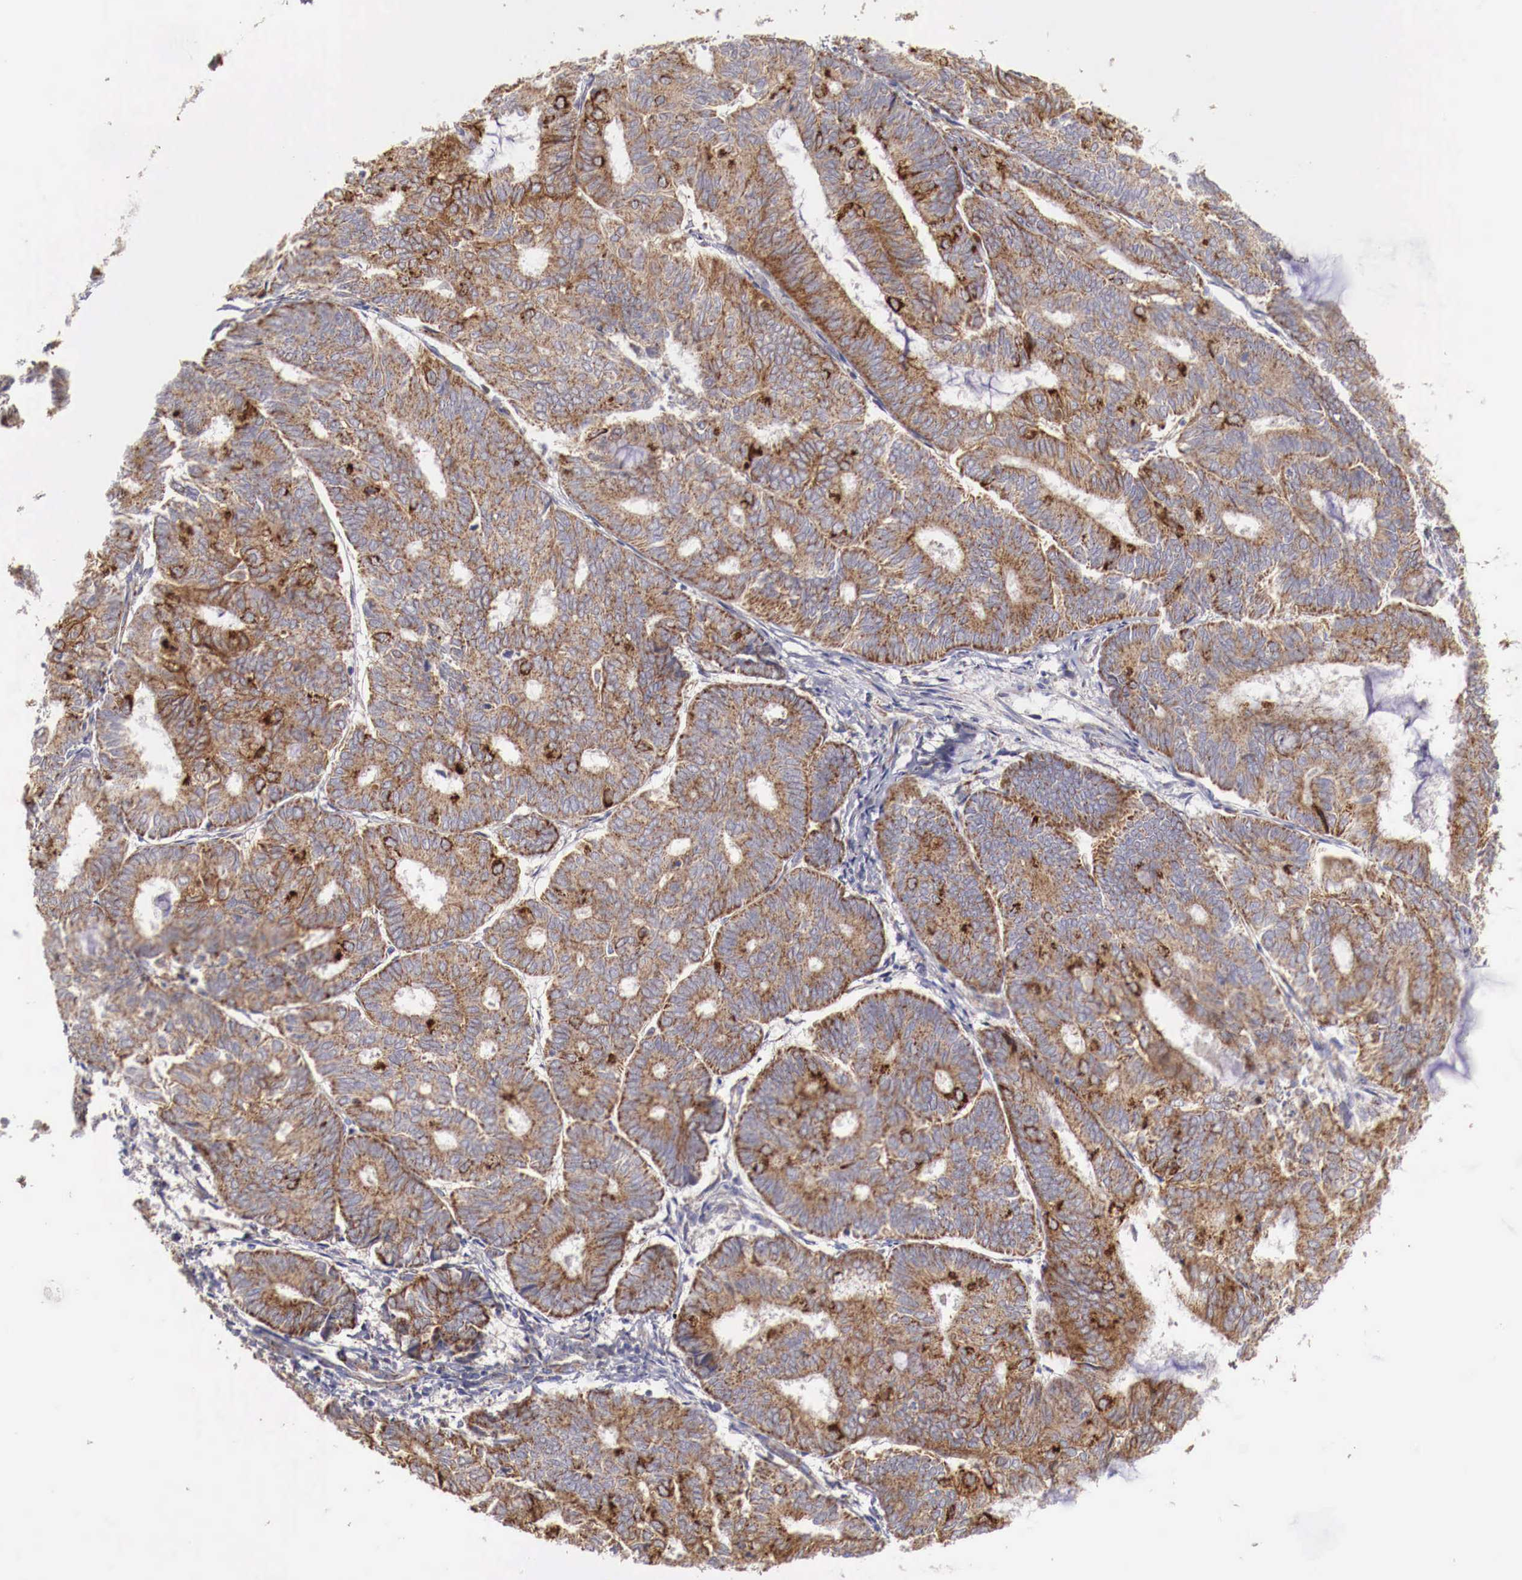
{"staining": {"intensity": "moderate", "quantity": ">75%", "location": "cytoplasmic/membranous"}, "tissue": "endometrial cancer", "cell_type": "Tumor cells", "image_type": "cancer", "snomed": [{"axis": "morphology", "description": "Adenocarcinoma, NOS"}, {"axis": "topography", "description": "Endometrium"}], "caption": "Immunohistochemical staining of endometrial cancer displays medium levels of moderate cytoplasmic/membranous expression in approximately >75% of tumor cells. The staining was performed using DAB, with brown indicating positive protein expression. Nuclei are stained blue with hematoxylin.", "gene": "XPNPEP3", "patient": {"sex": "female", "age": 59}}